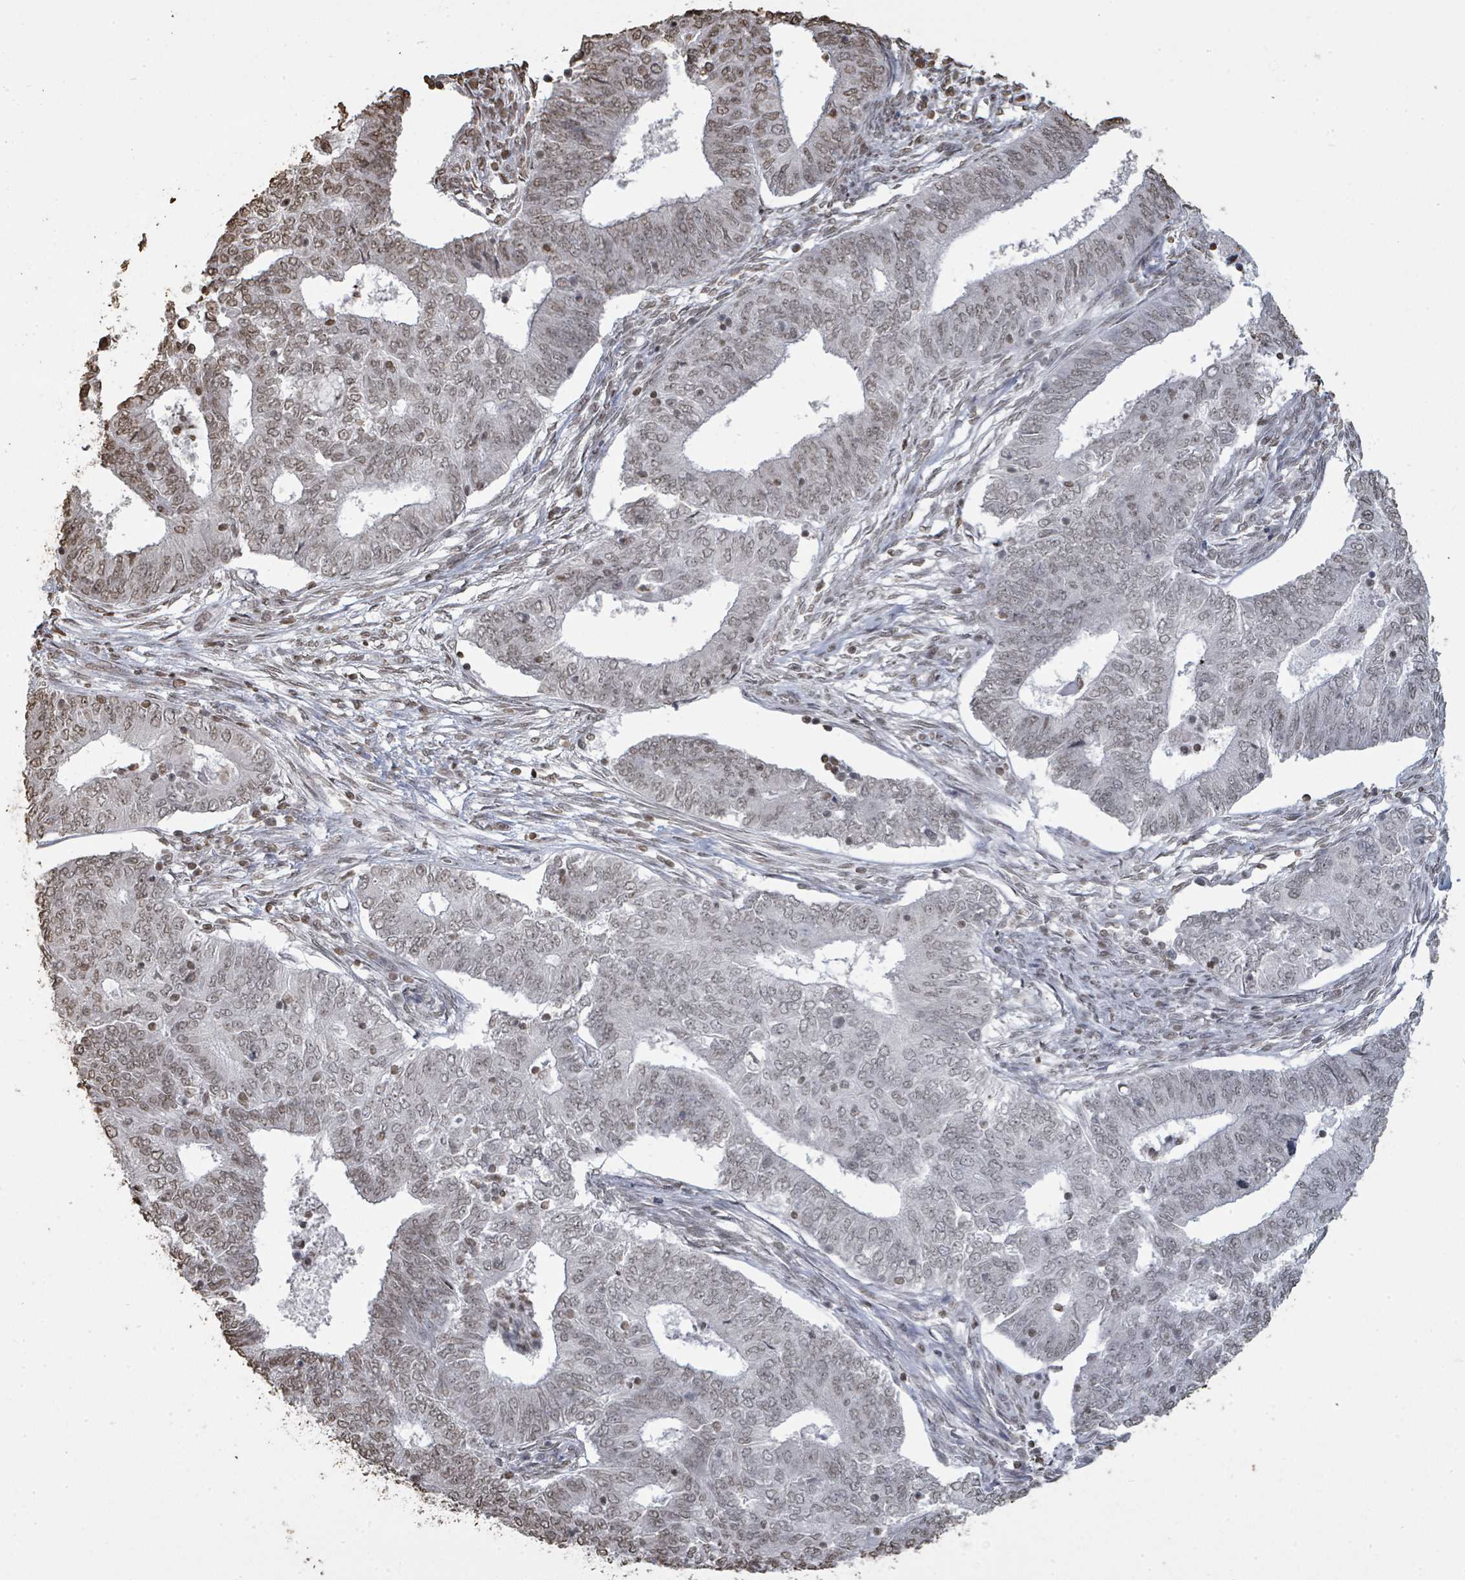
{"staining": {"intensity": "weak", "quantity": "25%-75%", "location": "nuclear"}, "tissue": "endometrial cancer", "cell_type": "Tumor cells", "image_type": "cancer", "snomed": [{"axis": "morphology", "description": "Adenocarcinoma, NOS"}, {"axis": "topography", "description": "Endometrium"}], "caption": "High-power microscopy captured an immunohistochemistry photomicrograph of endometrial cancer (adenocarcinoma), revealing weak nuclear staining in approximately 25%-75% of tumor cells.", "gene": "MRPS12", "patient": {"sex": "female", "age": 62}}